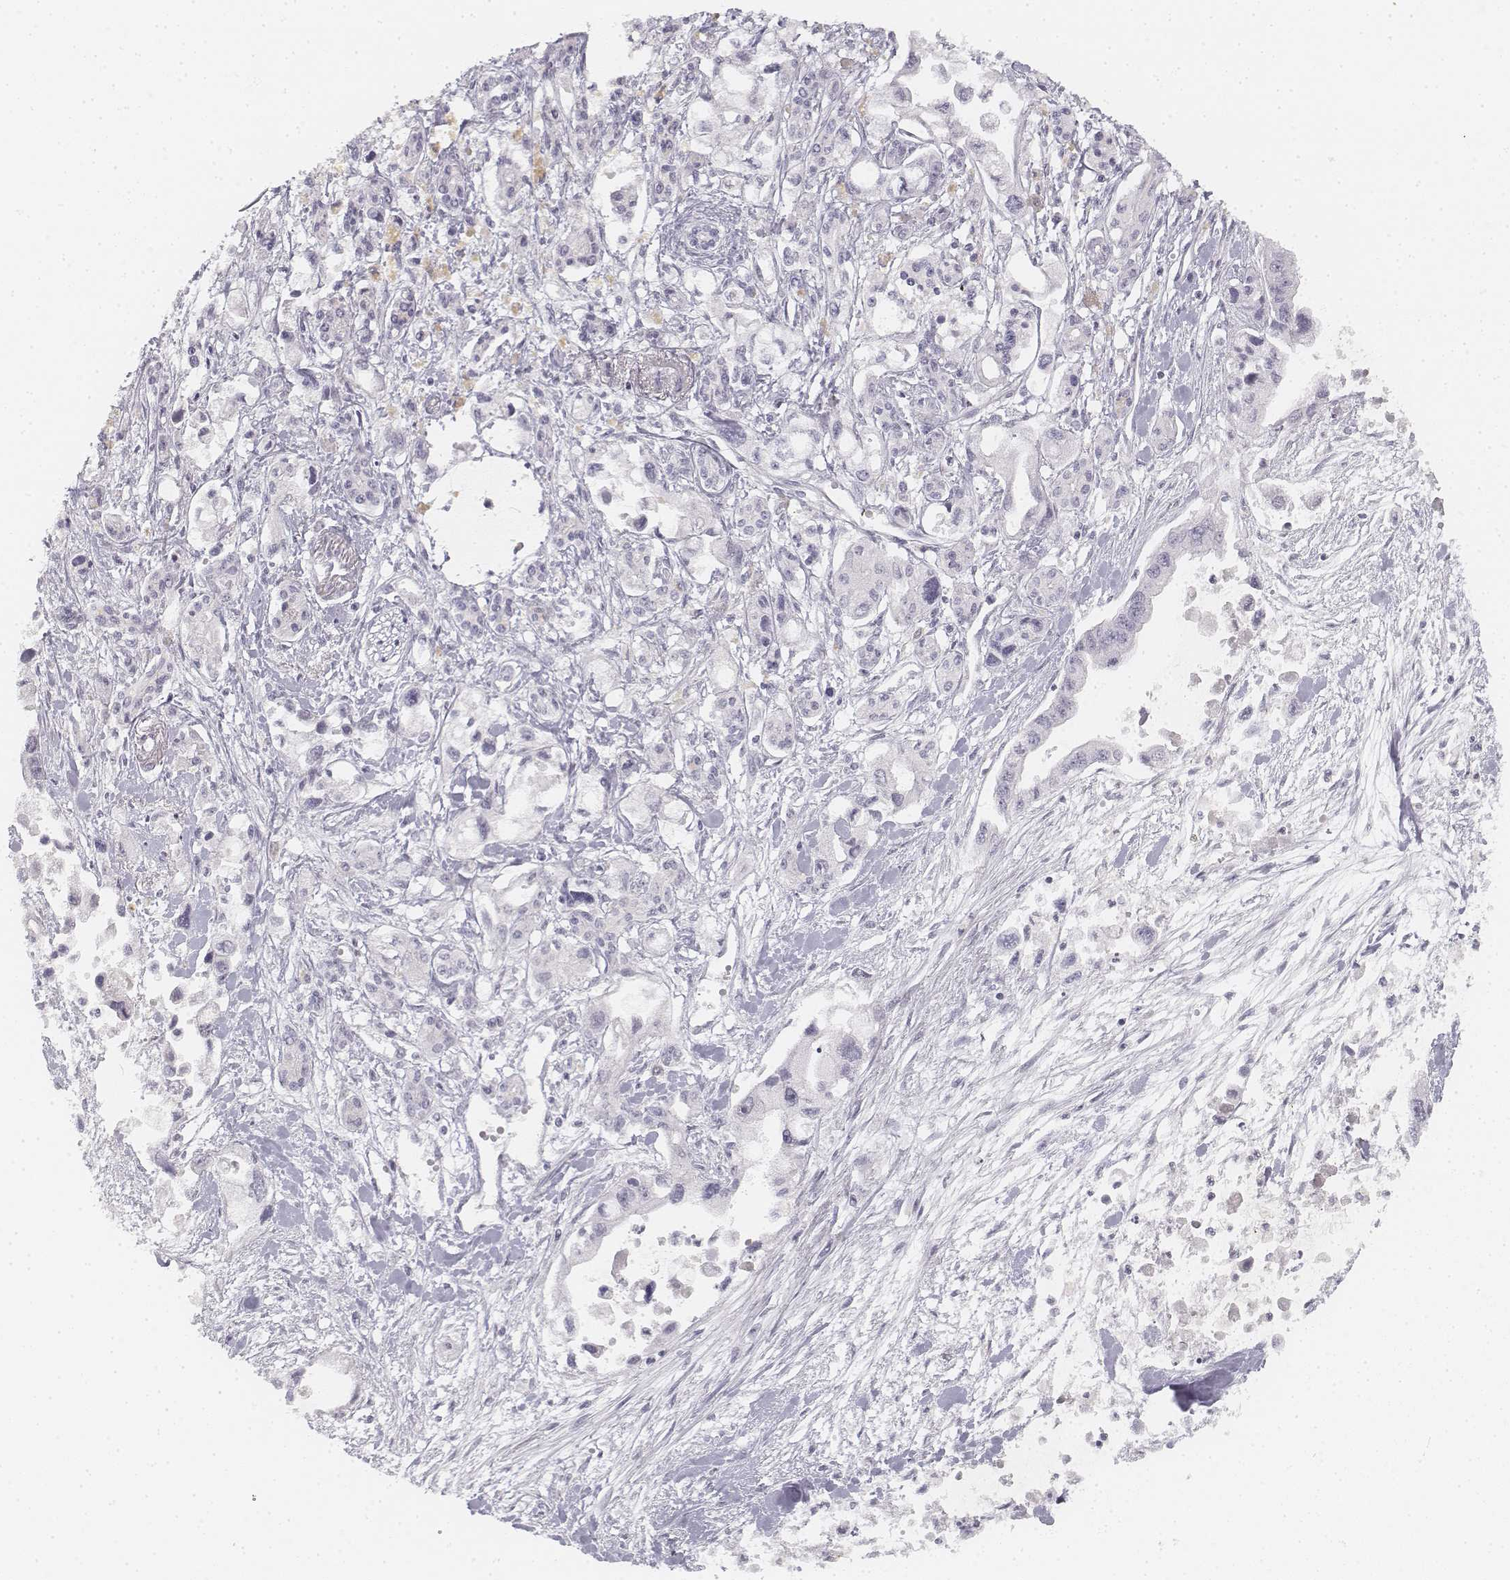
{"staining": {"intensity": "negative", "quantity": "none", "location": "none"}, "tissue": "pancreatic cancer", "cell_type": "Tumor cells", "image_type": "cancer", "snomed": [{"axis": "morphology", "description": "Adenocarcinoma, NOS"}, {"axis": "topography", "description": "Pancreas"}], "caption": "An image of adenocarcinoma (pancreatic) stained for a protein exhibits no brown staining in tumor cells.", "gene": "DSG4", "patient": {"sex": "female", "age": 61}}